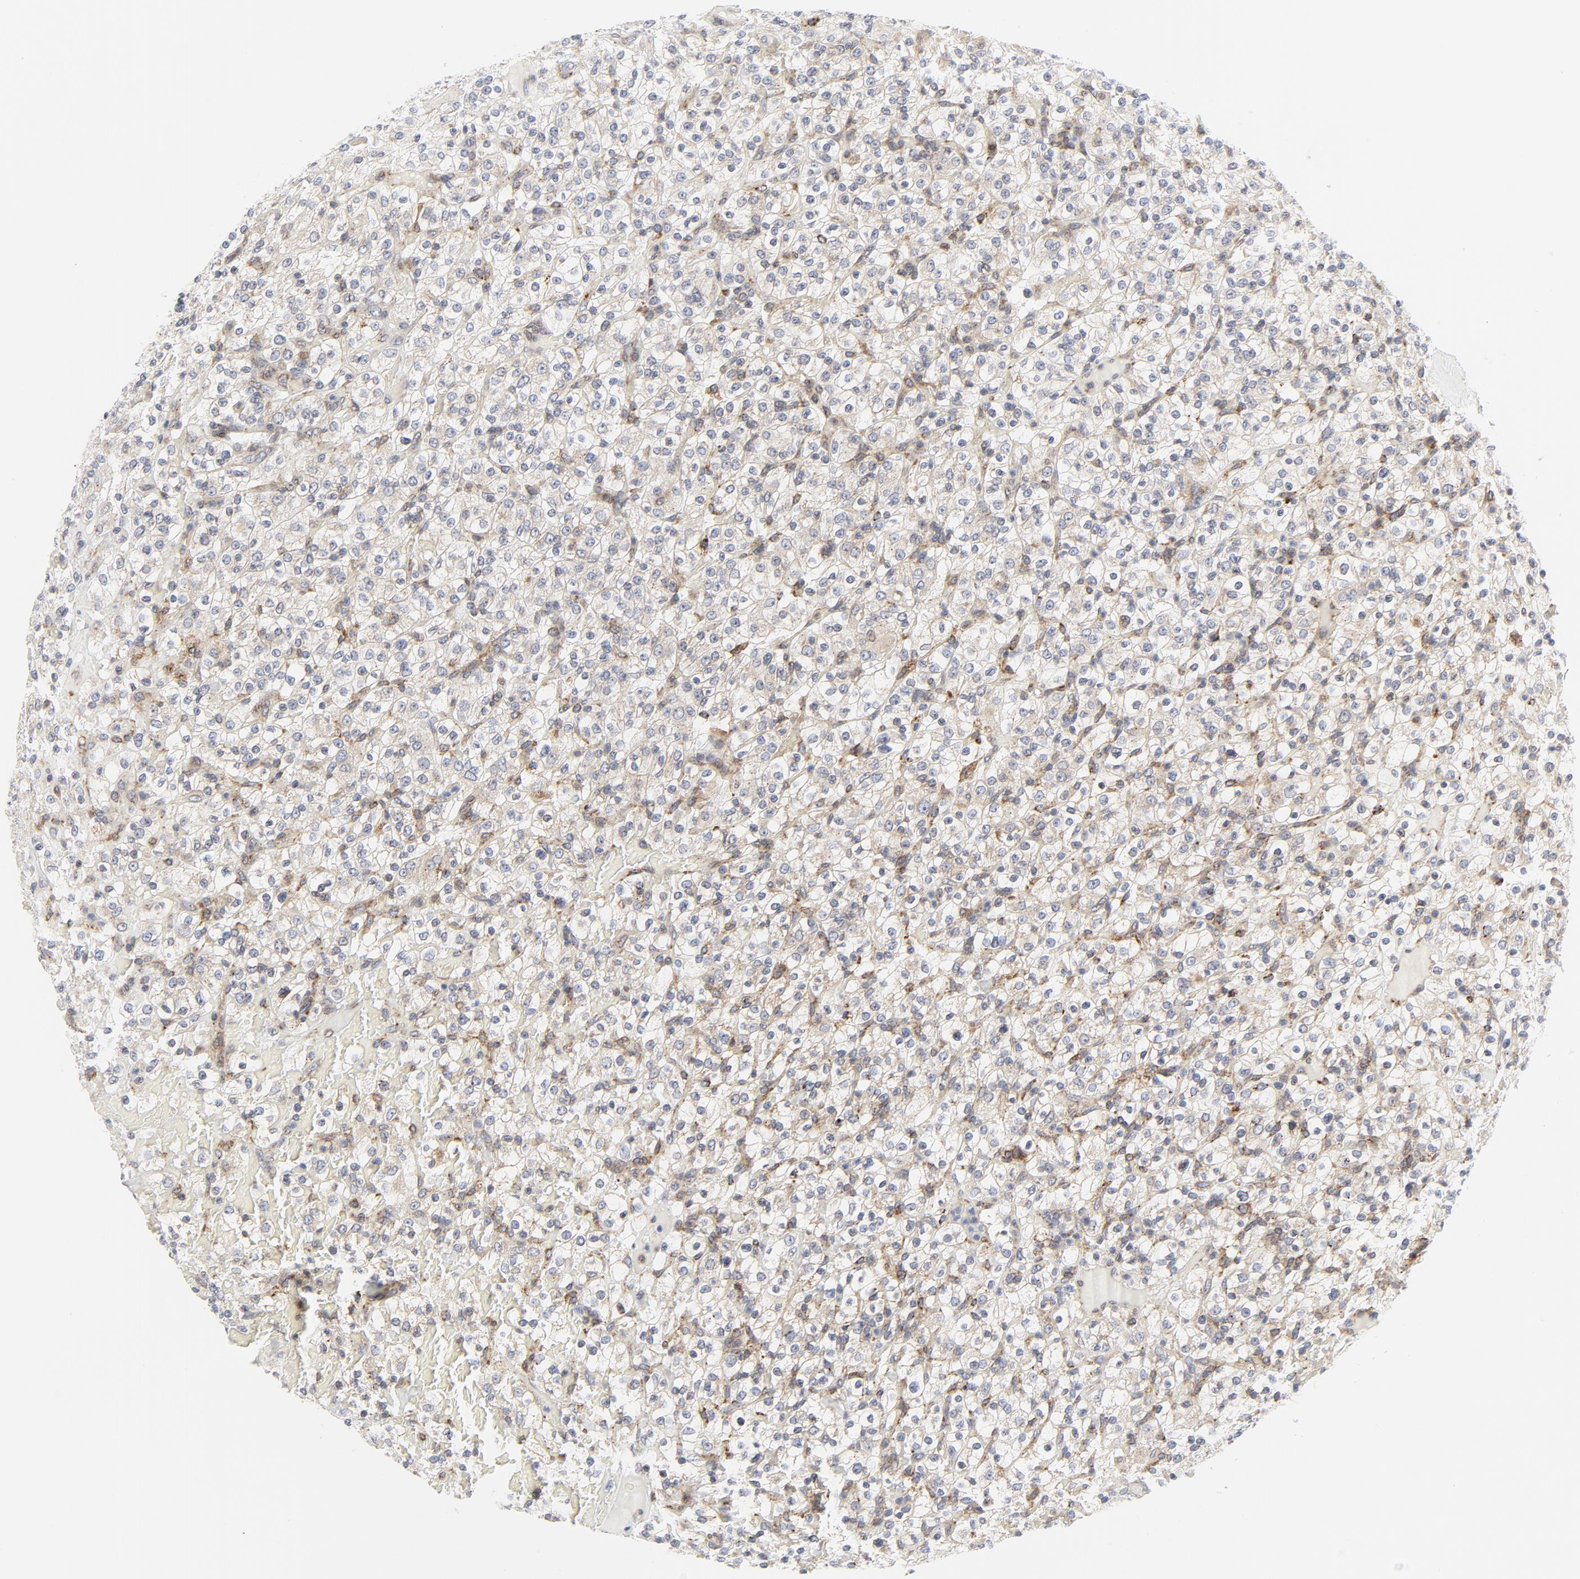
{"staining": {"intensity": "negative", "quantity": "none", "location": "none"}, "tissue": "renal cancer", "cell_type": "Tumor cells", "image_type": "cancer", "snomed": [{"axis": "morphology", "description": "Normal tissue, NOS"}, {"axis": "morphology", "description": "Adenocarcinoma, NOS"}, {"axis": "topography", "description": "Kidney"}], "caption": "There is no significant positivity in tumor cells of adenocarcinoma (renal).", "gene": "LRP6", "patient": {"sex": "female", "age": 72}}